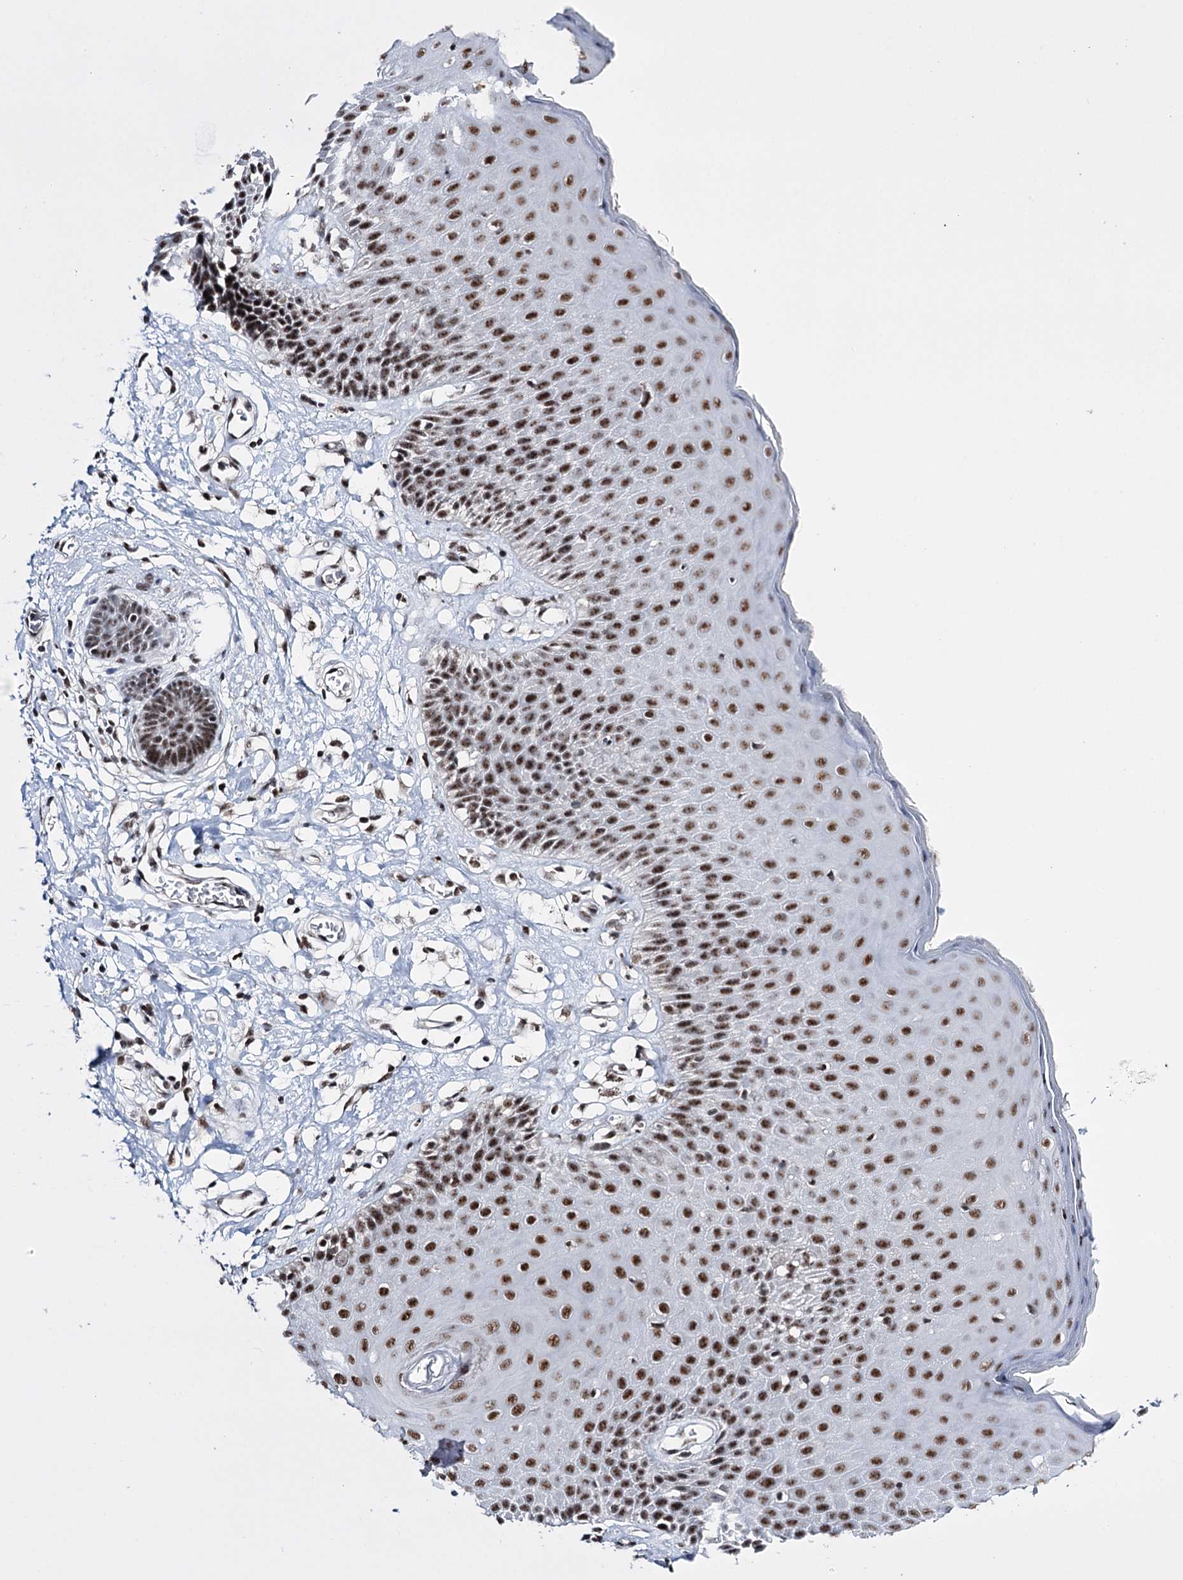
{"staining": {"intensity": "strong", "quantity": ">75%", "location": "nuclear"}, "tissue": "skin", "cell_type": "Epidermal cells", "image_type": "normal", "snomed": [{"axis": "morphology", "description": "Normal tissue, NOS"}, {"axis": "topography", "description": "Vulva"}], "caption": "Skin stained with DAB (3,3'-diaminobenzidine) immunohistochemistry (IHC) displays high levels of strong nuclear positivity in approximately >75% of epidermal cells. (DAB IHC with brightfield microscopy, high magnification).", "gene": "PRPF40A", "patient": {"sex": "female", "age": 68}}